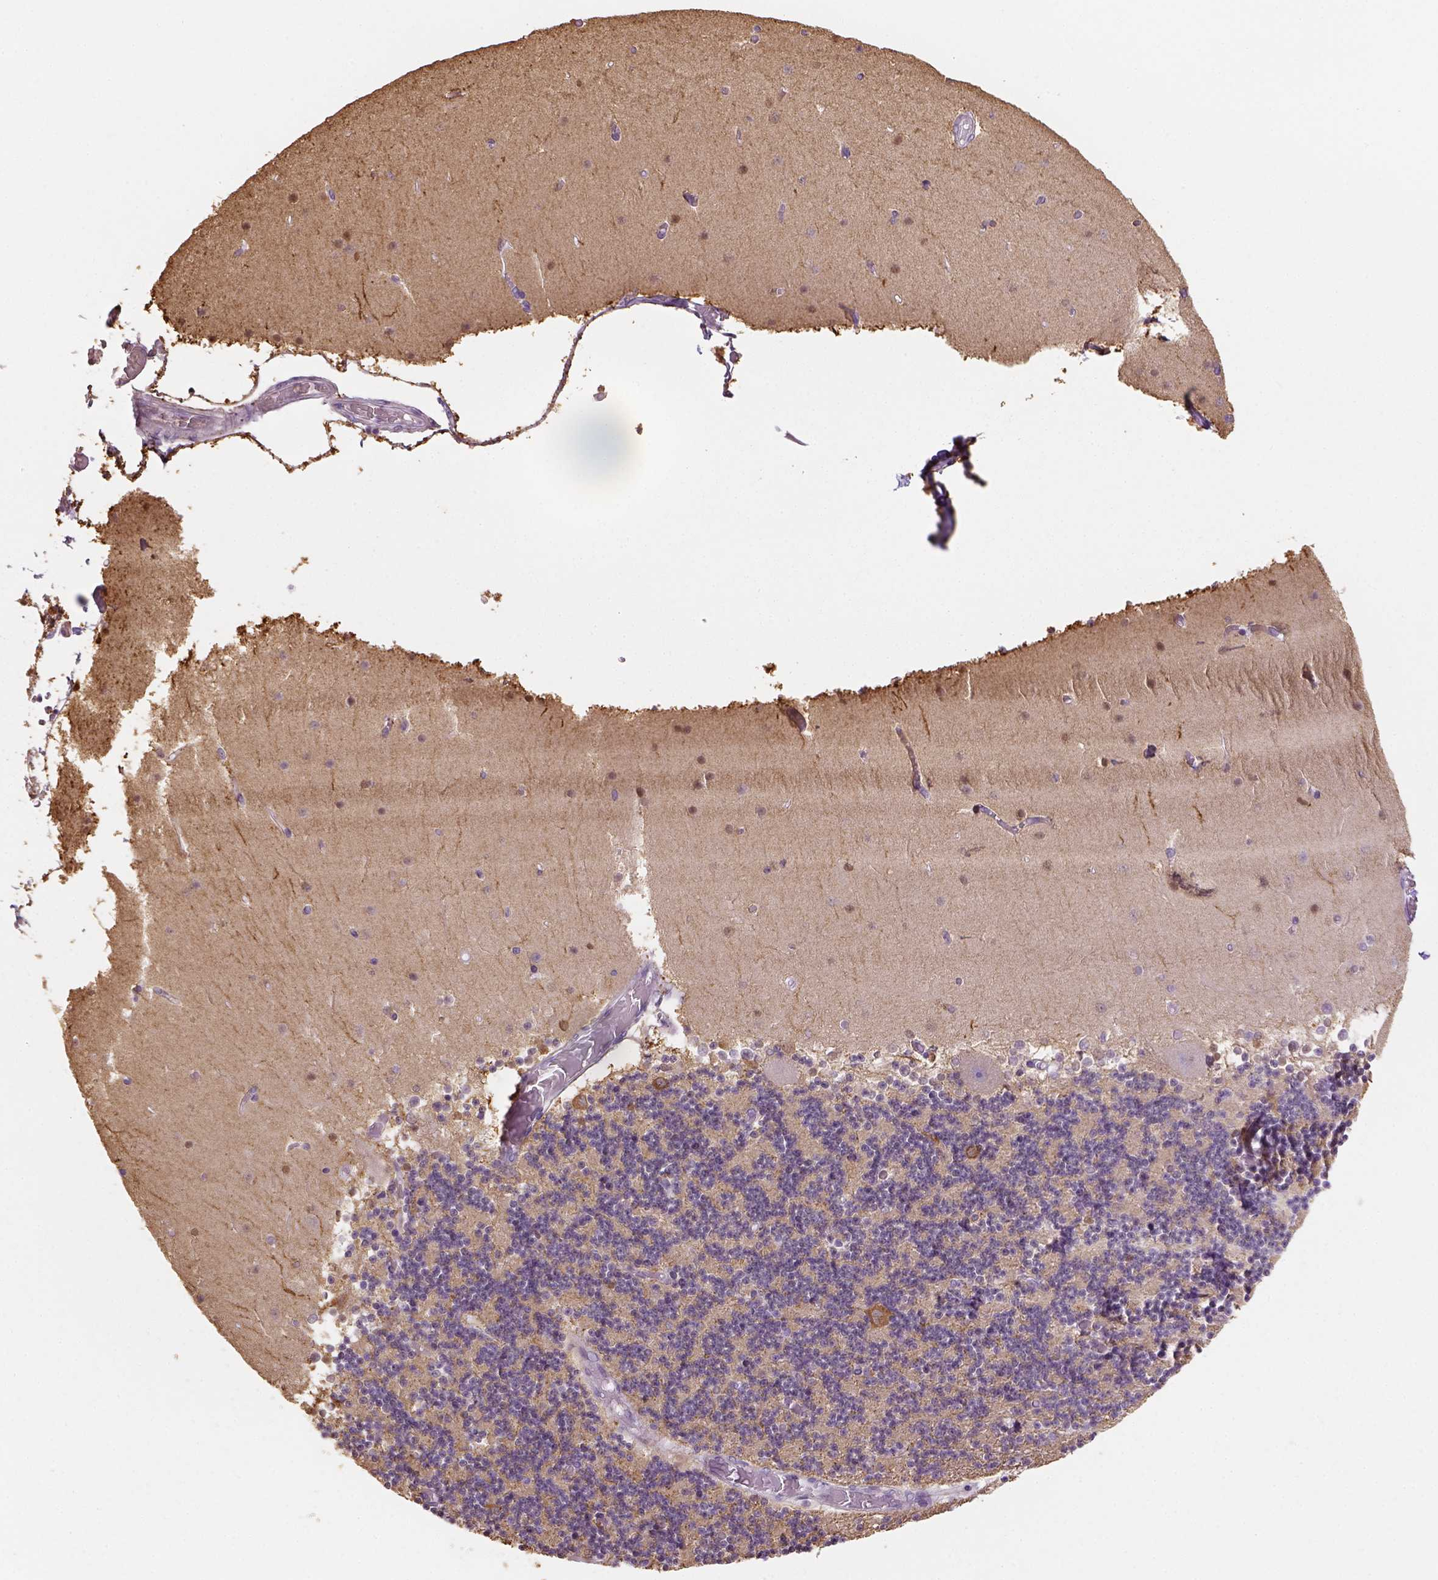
{"staining": {"intensity": "moderate", "quantity": "<25%", "location": "cytoplasmic/membranous"}, "tissue": "cerebellum", "cell_type": "Cells in granular layer", "image_type": "normal", "snomed": [{"axis": "morphology", "description": "Normal tissue, NOS"}, {"axis": "topography", "description": "Cerebellum"}], "caption": "Moderate cytoplasmic/membranous positivity for a protein is present in about <25% of cells in granular layer of benign cerebellum using immunohistochemistry.", "gene": "CACNB1", "patient": {"sex": "female", "age": 28}}